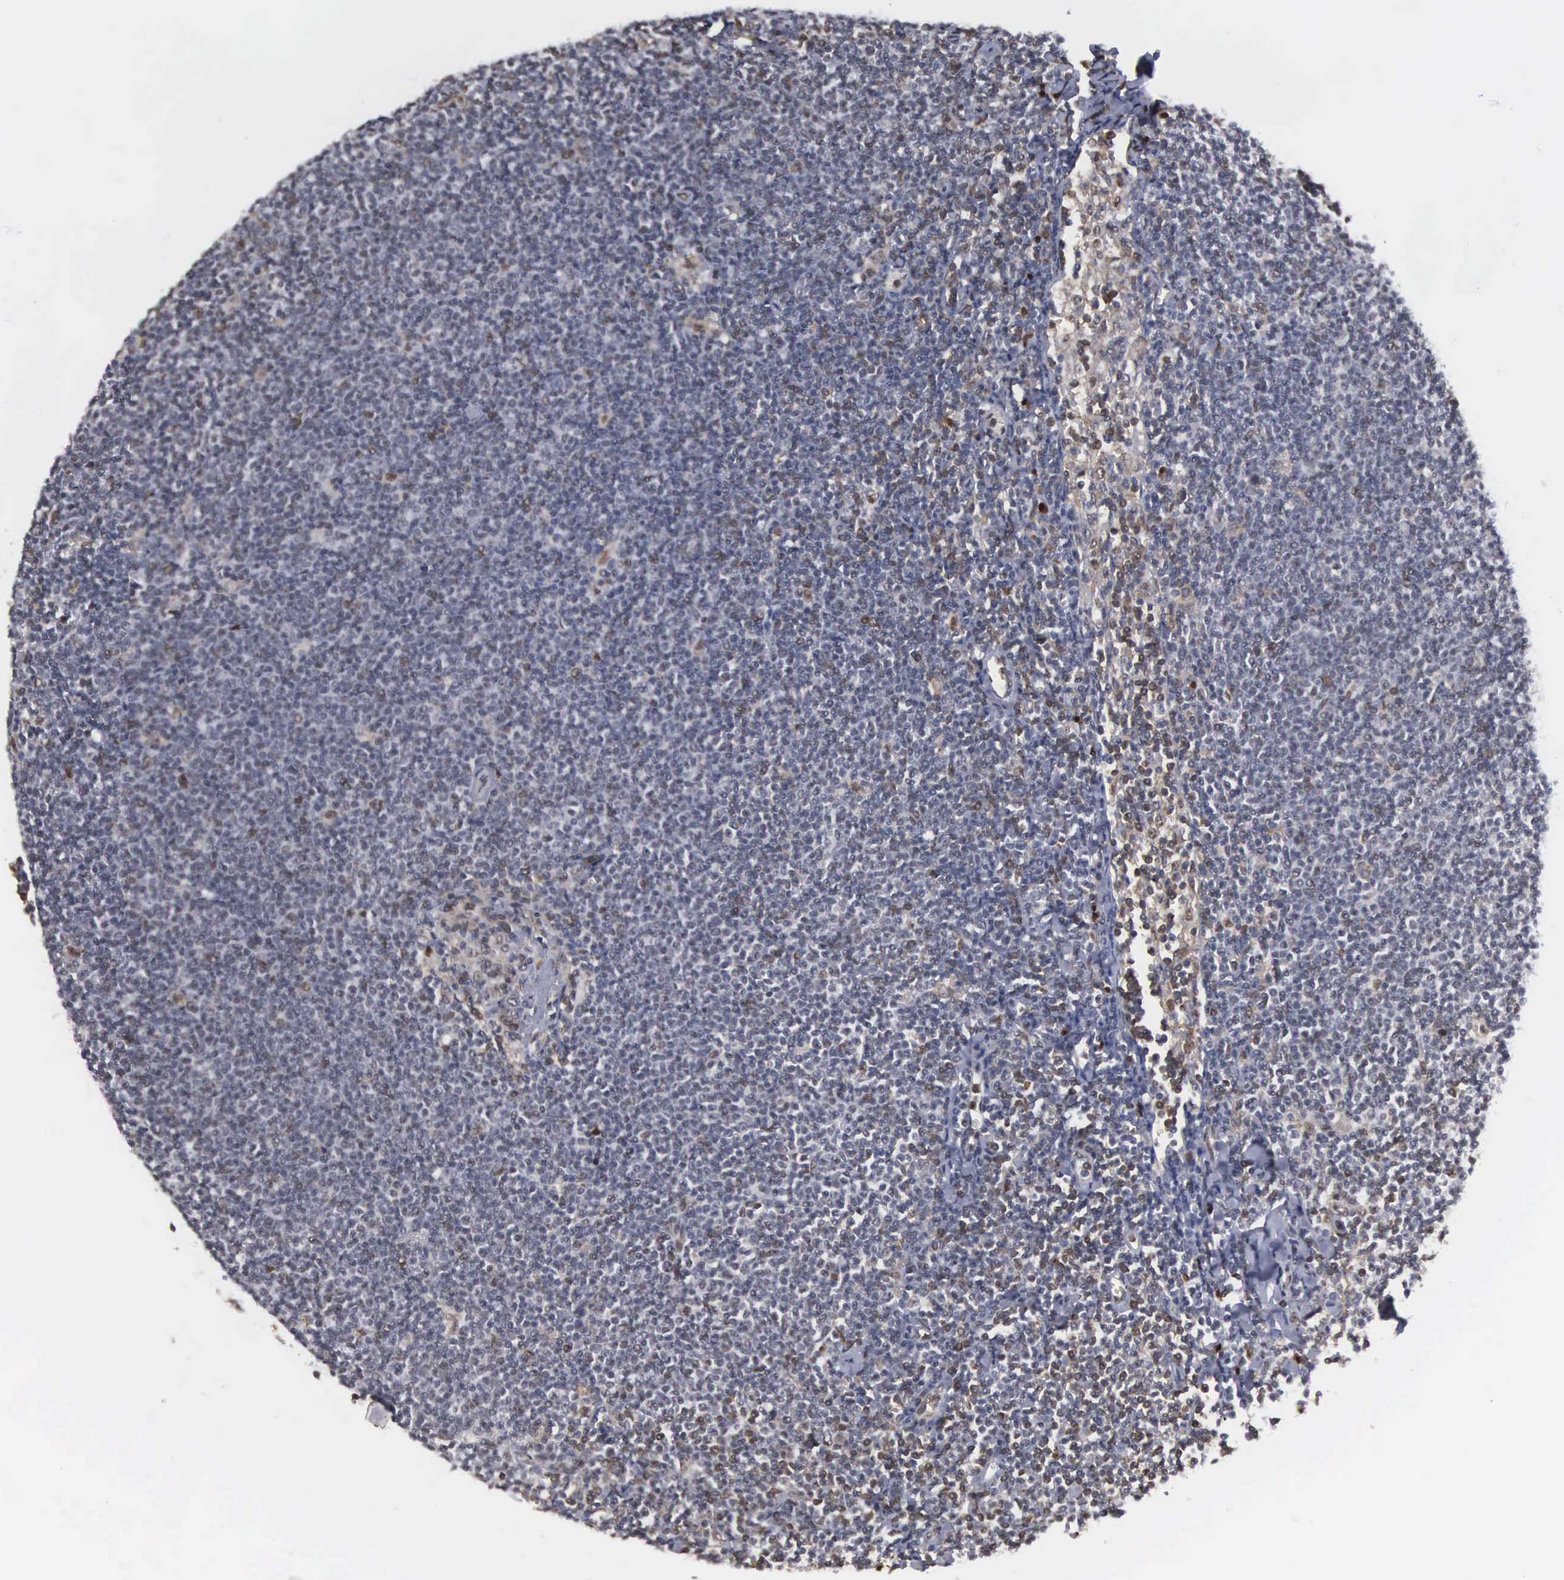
{"staining": {"intensity": "negative", "quantity": "none", "location": "none"}, "tissue": "lymphoma", "cell_type": "Tumor cells", "image_type": "cancer", "snomed": [{"axis": "morphology", "description": "Malignant lymphoma, non-Hodgkin's type, Low grade"}, {"axis": "topography", "description": "Lymph node"}], "caption": "Immunohistochemistry of lymphoma shows no expression in tumor cells. (DAB immunohistochemistry (IHC) with hematoxylin counter stain).", "gene": "TRMT5", "patient": {"sex": "male", "age": 65}}